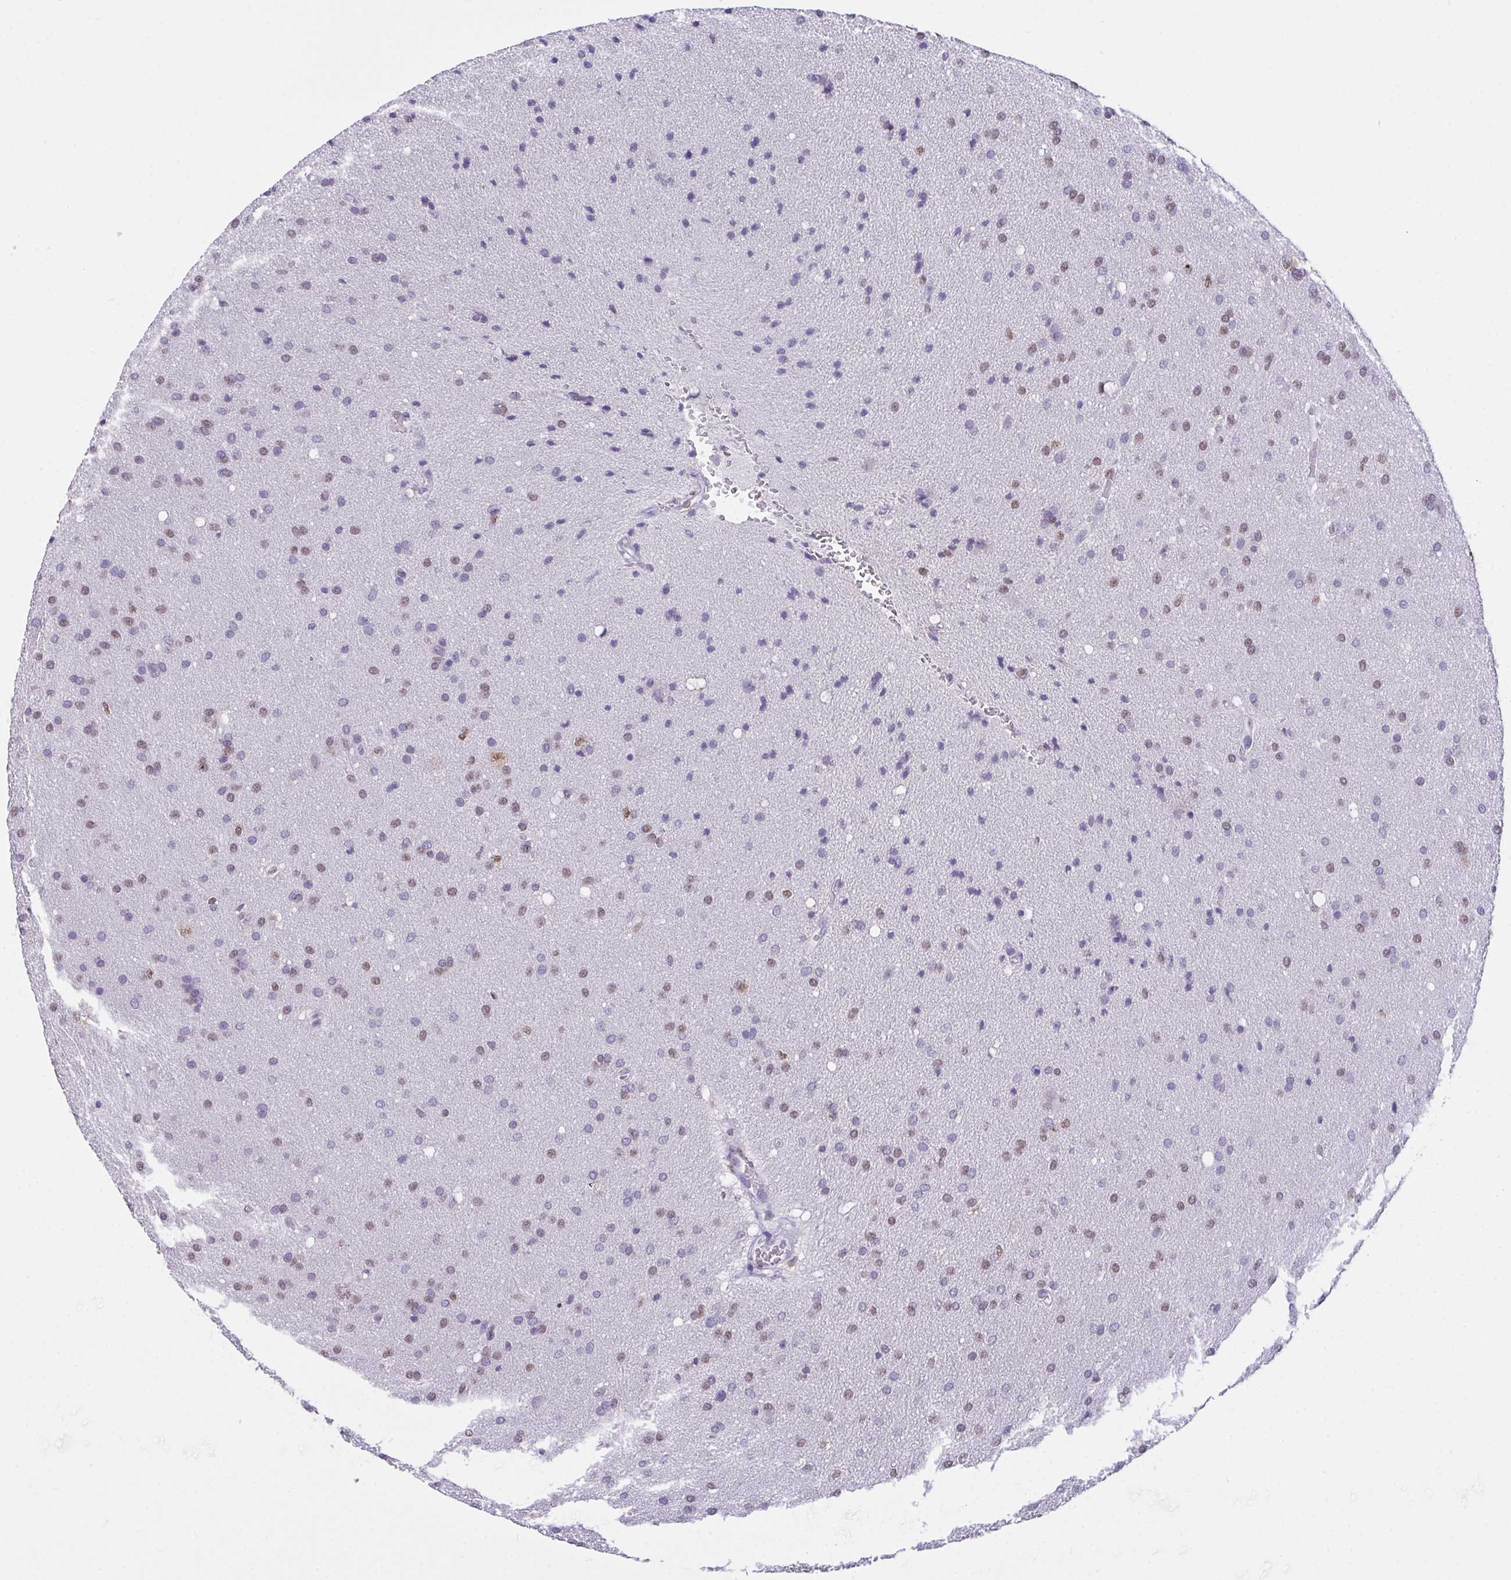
{"staining": {"intensity": "weak", "quantity": "<25%", "location": "nuclear"}, "tissue": "glioma", "cell_type": "Tumor cells", "image_type": "cancer", "snomed": [{"axis": "morphology", "description": "Glioma, malignant, Low grade"}, {"axis": "topography", "description": "Brain"}], "caption": "DAB (3,3'-diaminobenzidine) immunohistochemical staining of human glioma reveals no significant staining in tumor cells.", "gene": "SEMA6B", "patient": {"sex": "female", "age": 54}}